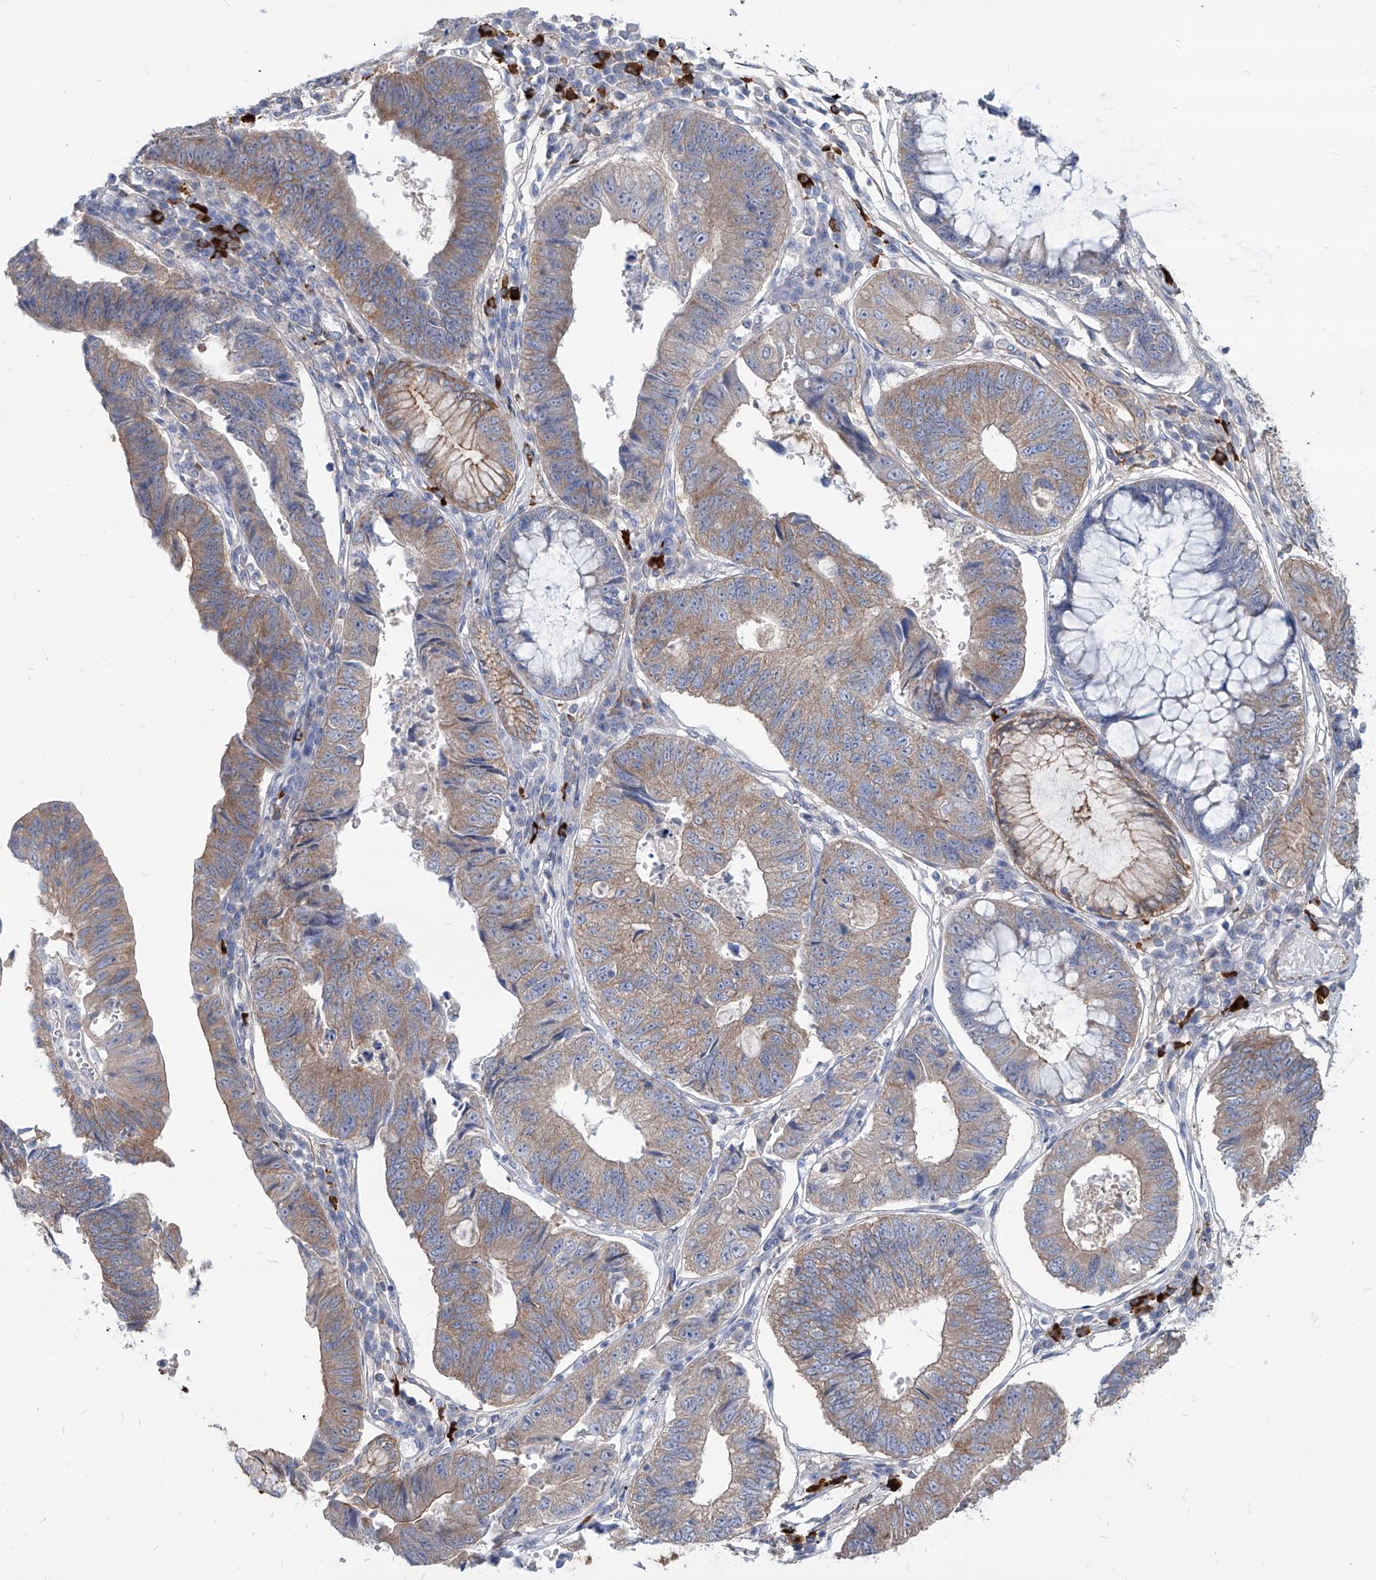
{"staining": {"intensity": "moderate", "quantity": ">75%", "location": "cytoplasmic/membranous"}, "tissue": "stomach cancer", "cell_type": "Tumor cells", "image_type": "cancer", "snomed": [{"axis": "morphology", "description": "Adenocarcinoma, NOS"}, {"axis": "topography", "description": "Stomach"}], "caption": "Protein expression analysis of human stomach adenocarcinoma reveals moderate cytoplasmic/membranous positivity in about >75% of tumor cells.", "gene": "AKAP10", "patient": {"sex": "male", "age": 59}}